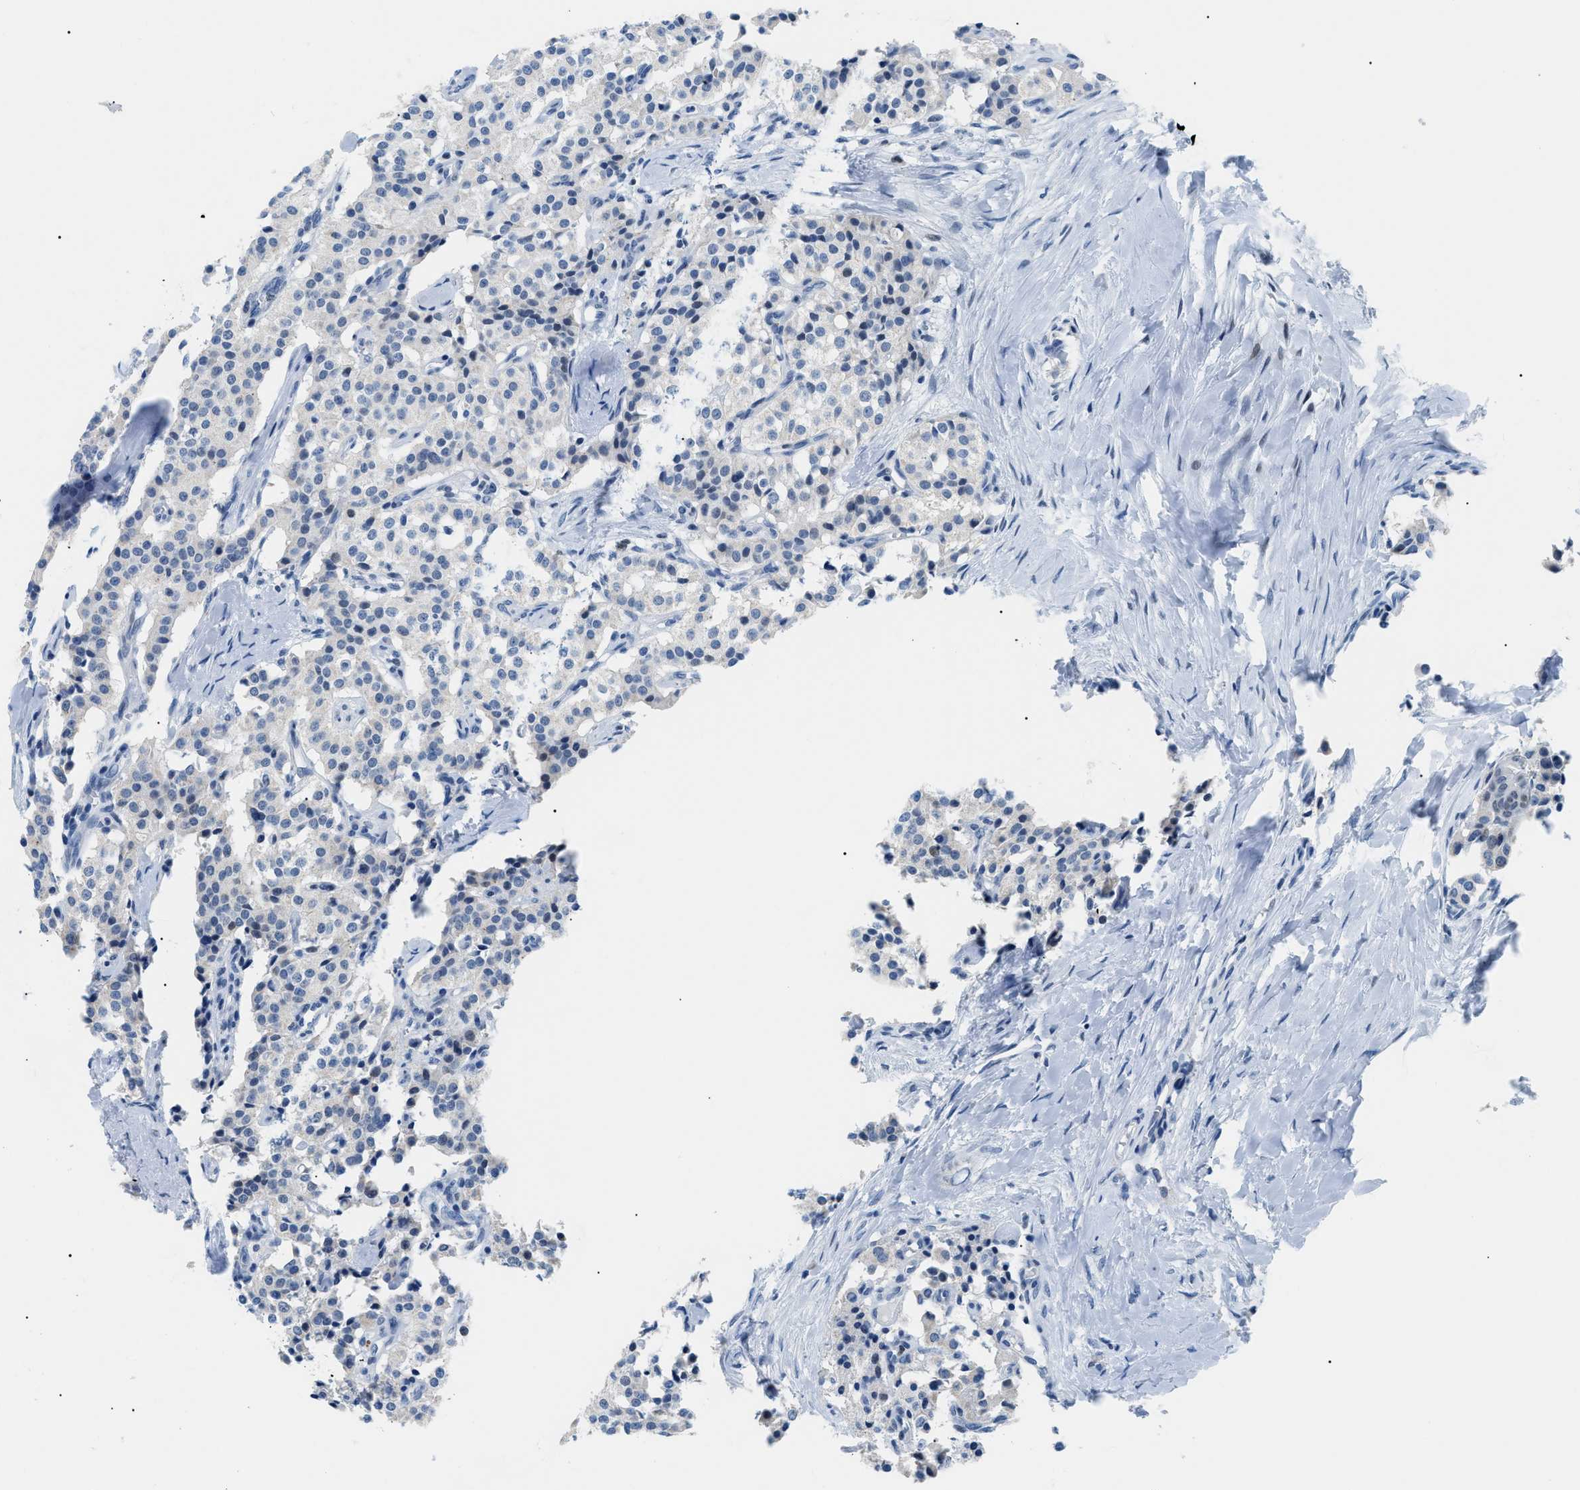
{"staining": {"intensity": "negative", "quantity": "none", "location": "none"}, "tissue": "carcinoid", "cell_type": "Tumor cells", "image_type": "cancer", "snomed": [{"axis": "morphology", "description": "Carcinoid, malignant, NOS"}, {"axis": "topography", "description": "Lung"}], "caption": "This is an immunohistochemistry (IHC) photomicrograph of human malignant carcinoid. There is no expression in tumor cells.", "gene": "SMARCC1", "patient": {"sex": "male", "age": 30}}